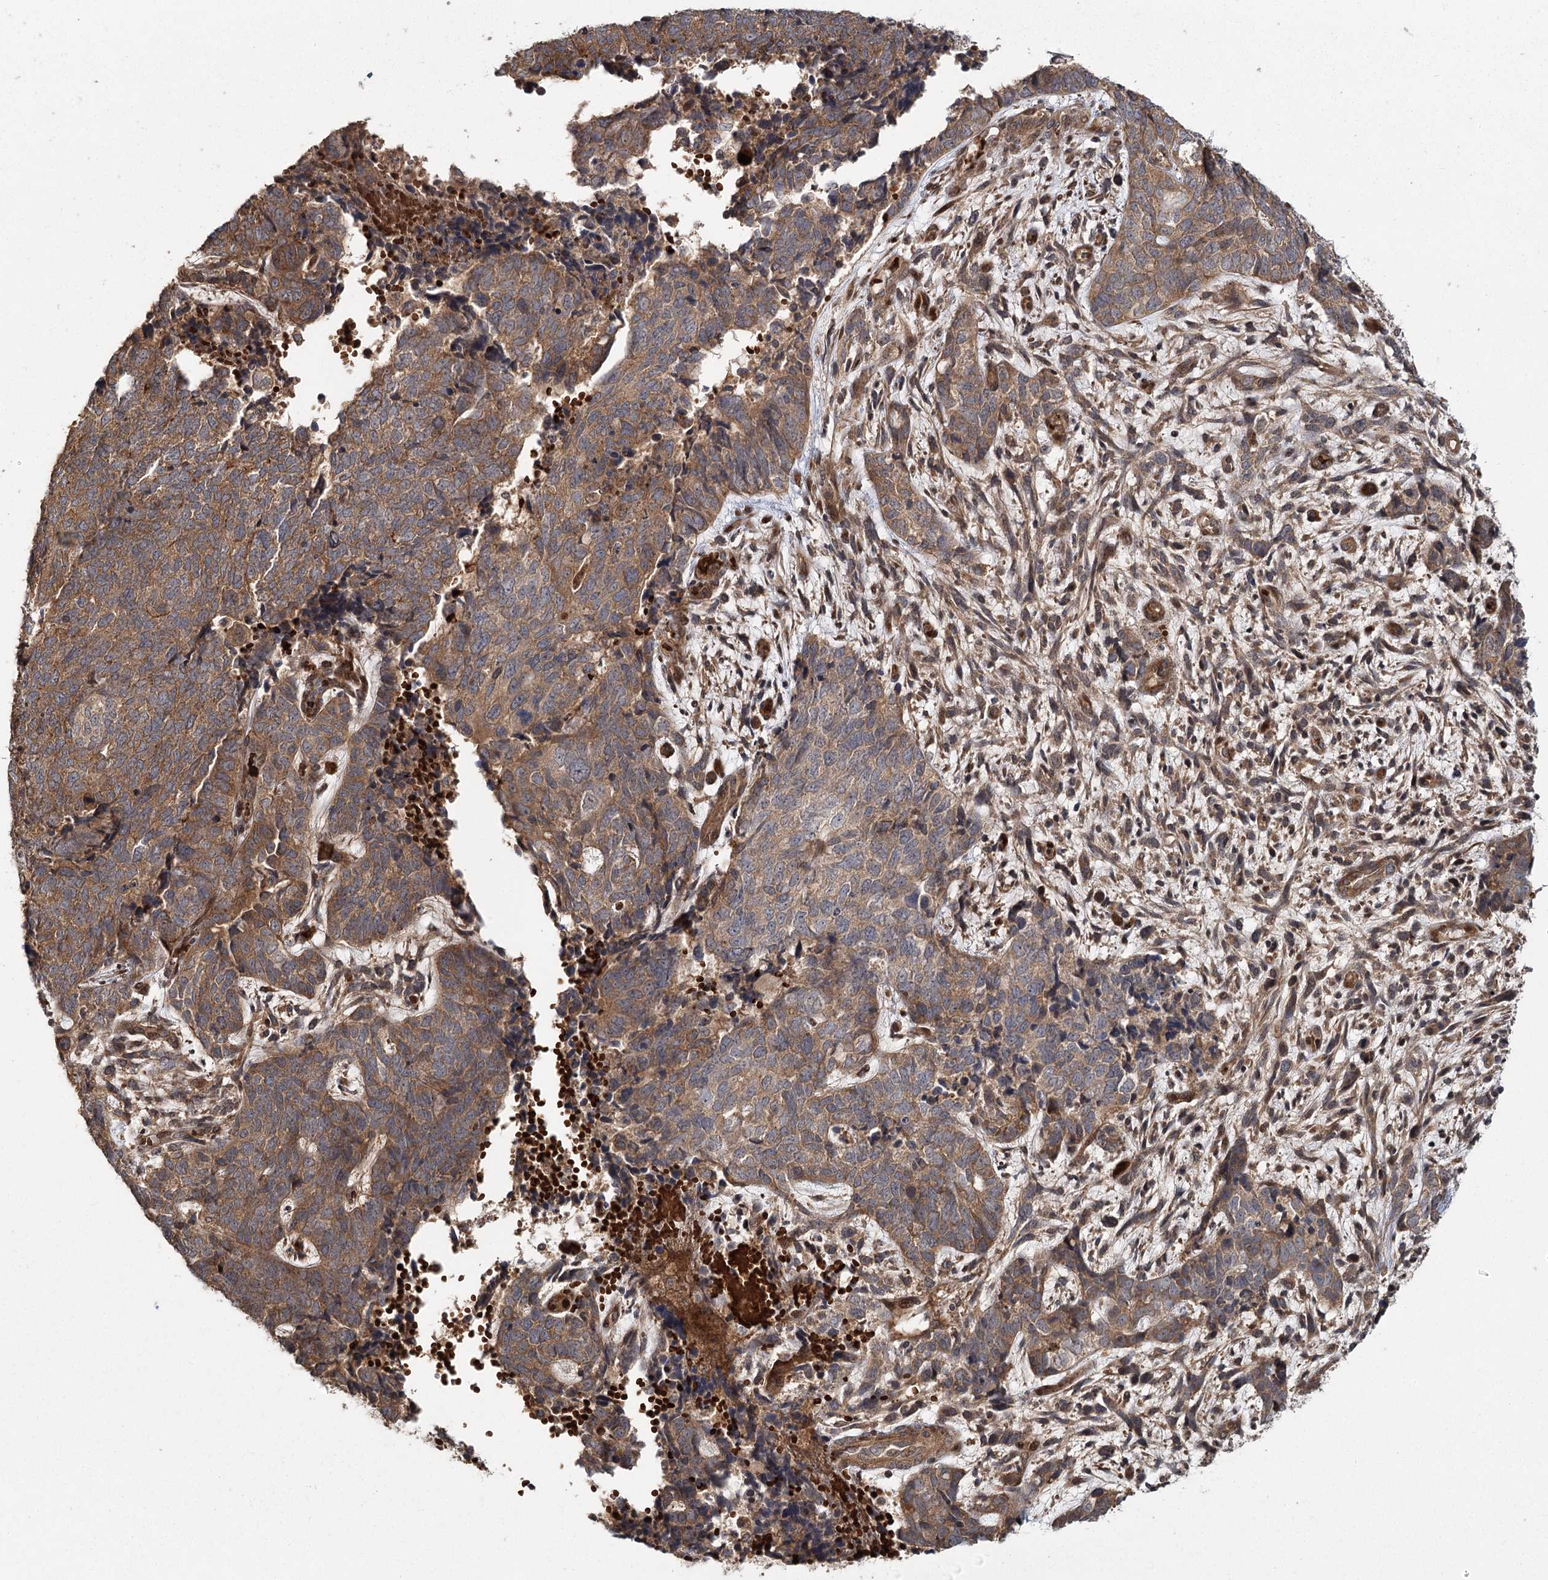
{"staining": {"intensity": "moderate", "quantity": ">75%", "location": "cytoplasmic/membranous"}, "tissue": "cervical cancer", "cell_type": "Tumor cells", "image_type": "cancer", "snomed": [{"axis": "morphology", "description": "Squamous cell carcinoma, NOS"}, {"axis": "topography", "description": "Cervix"}], "caption": "This histopathology image reveals cervical cancer (squamous cell carcinoma) stained with immunohistochemistry to label a protein in brown. The cytoplasmic/membranous of tumor cells show moderate positivity for the protein. Nuclei are counter-stained blue.", "gene": "RAPGEF6", "patient": {"sex": "female", "age": 63}}